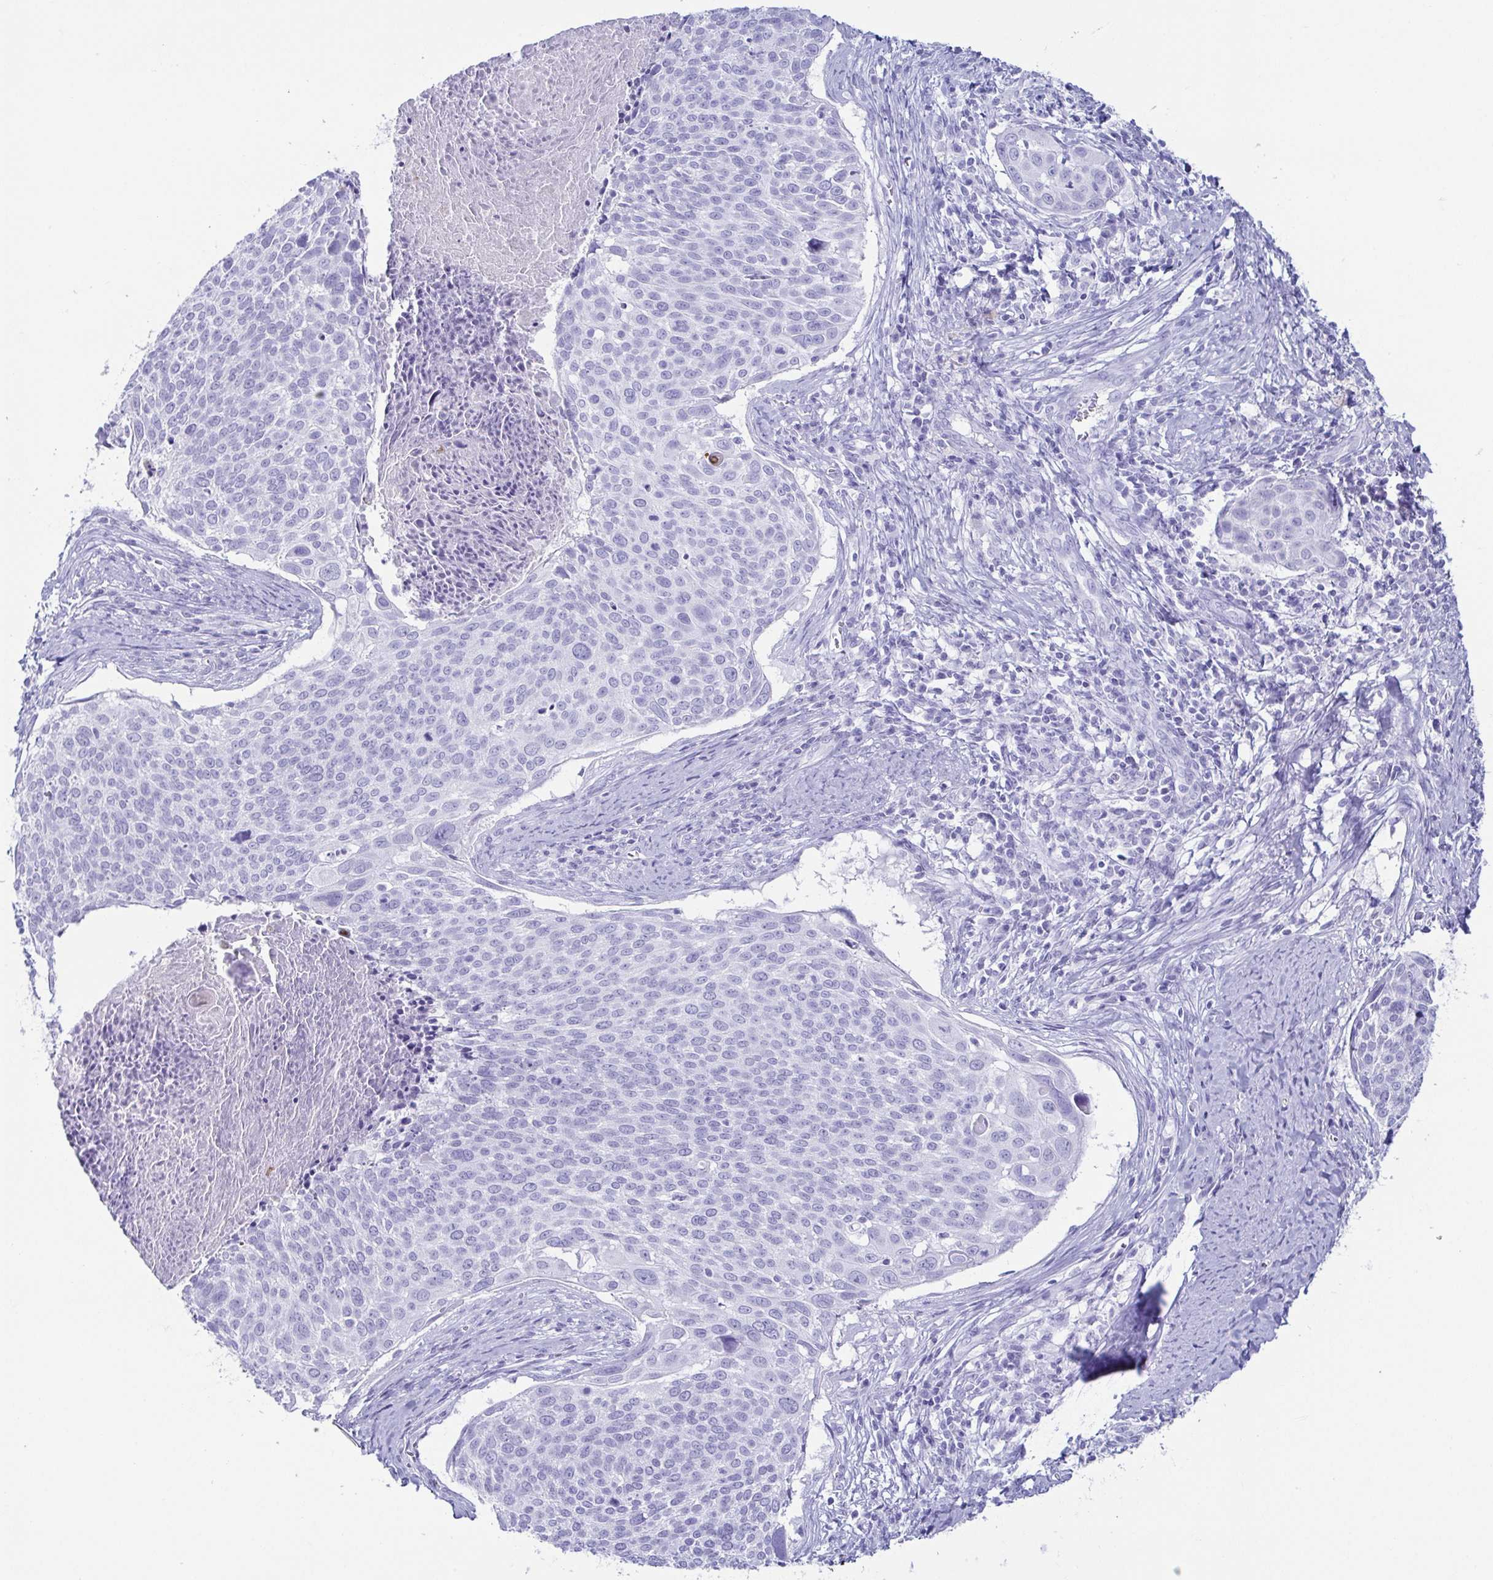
{"staining": {"intensity": "negative", "quantity": "none", "location": "none"}, "tissue": "cervical cancer", "cell_type": "Tumor cells", "image_type": "cancer", "snomed": [{"axis": "morphology", "description": "Squamous cell carcinoma, NOS"}, {"axis": "topography", "description": "Cervix"}], "caption": "An immunohistochemistry photomicrograph of squamous cell carcinoma (cervical) is shown. There is no staining in tumor cells of squamous cell carcinoma (cervical).", "gene": "CD164L2", "patient": {"sex": "female", "age": 39}}